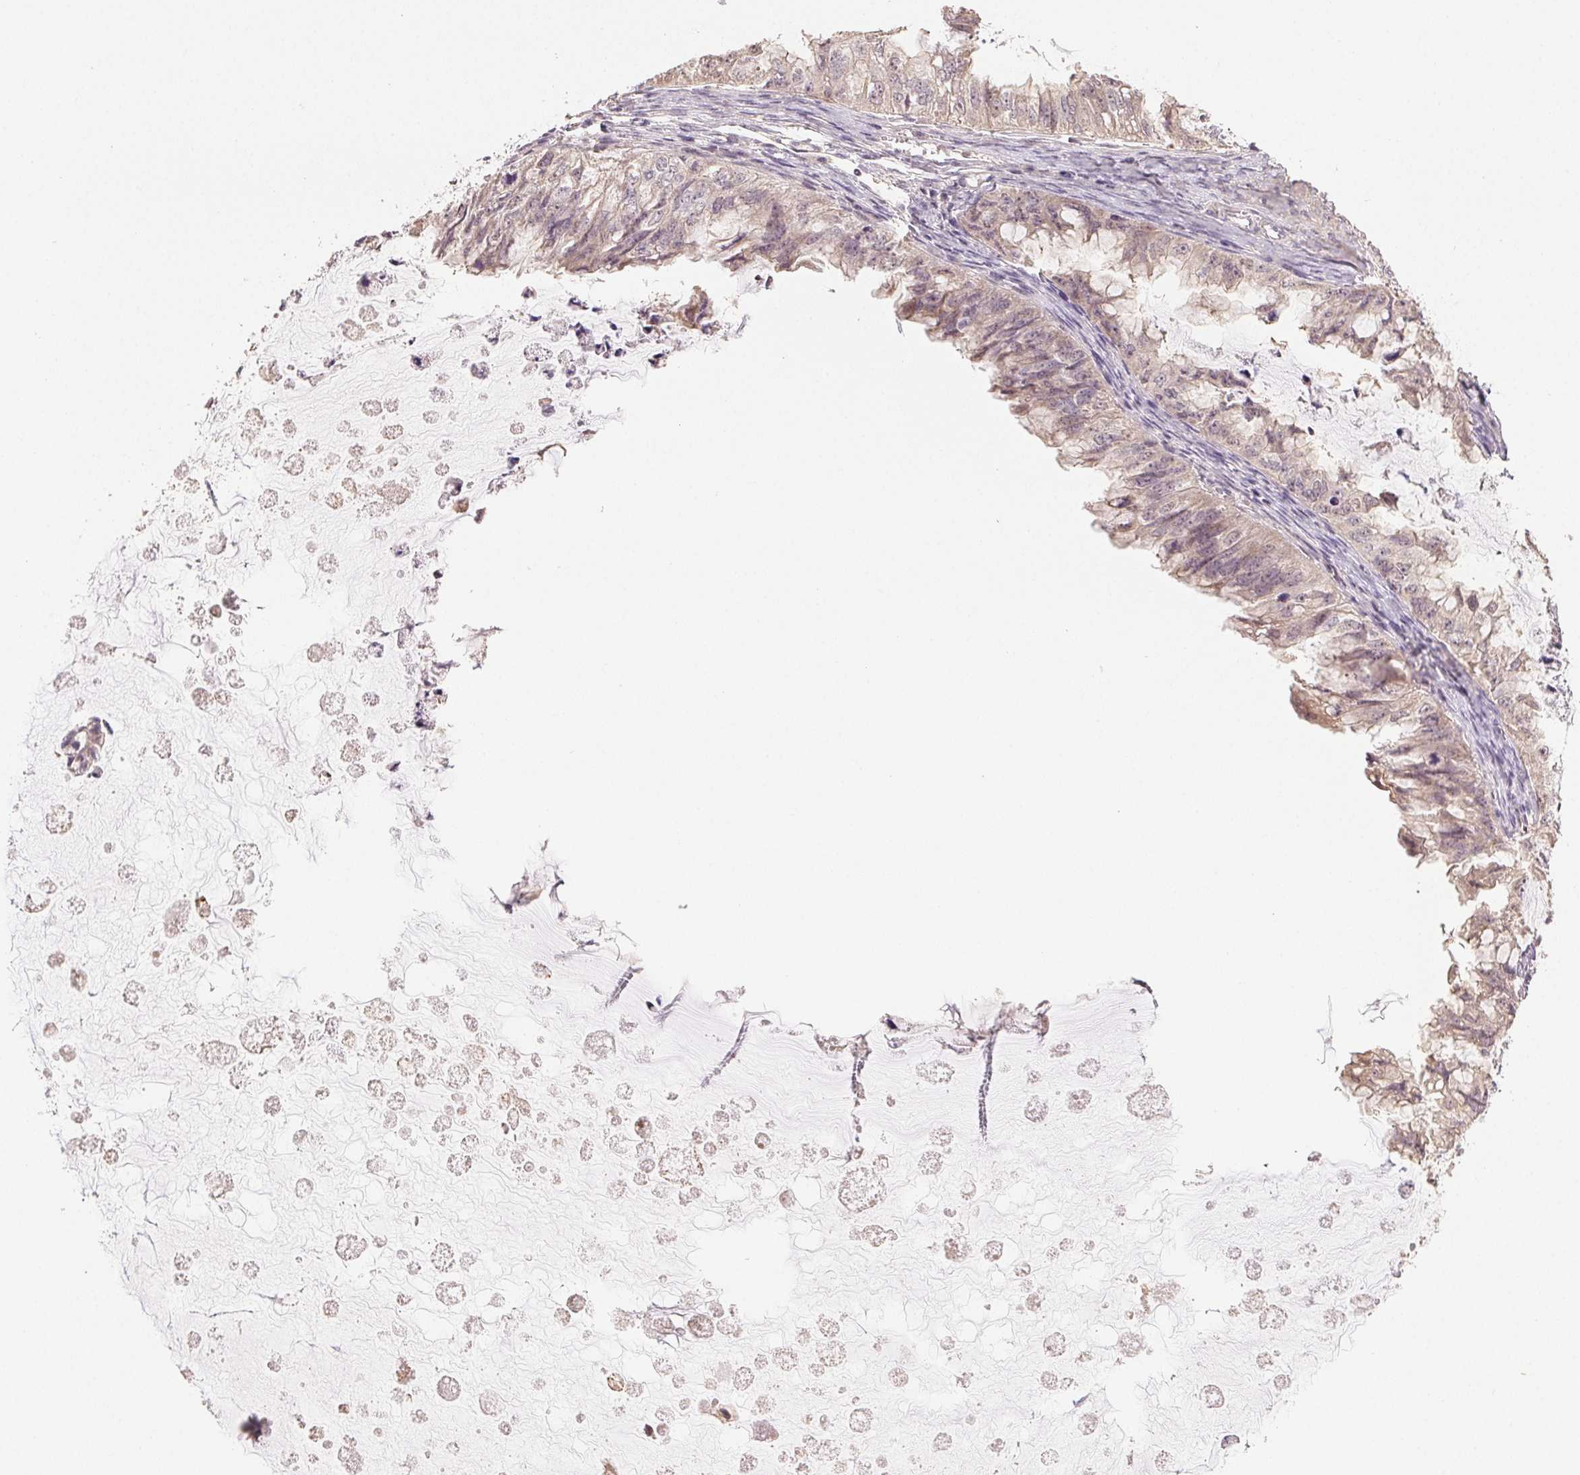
{"staining": {"intensity": "weak", "quantity": "25%-75%", "location": "cytoplasmic/membranous"}, "tissue": "ovarian cancer", "cell_type": "Tumor cells", "image_type": "cancer", "snomed": [{"axis": "morphology", "description": "Cystadenocarcinoma, mucinous, NOS"}, {"axis": "topography", "description": "Ovary"}], "caption": "A high-resolution micrograph shows immunohistochemistry (IHC) staining of ovarian cancer, which shows weak cytoplasmic/membranous positivity in approximately 25%-75% of tumor cells. The protein of interest is shown in brown color, while the nuclei are stained blue.", "gene": "TMEM253", "patient": {"sex": "female", "age": 72}}